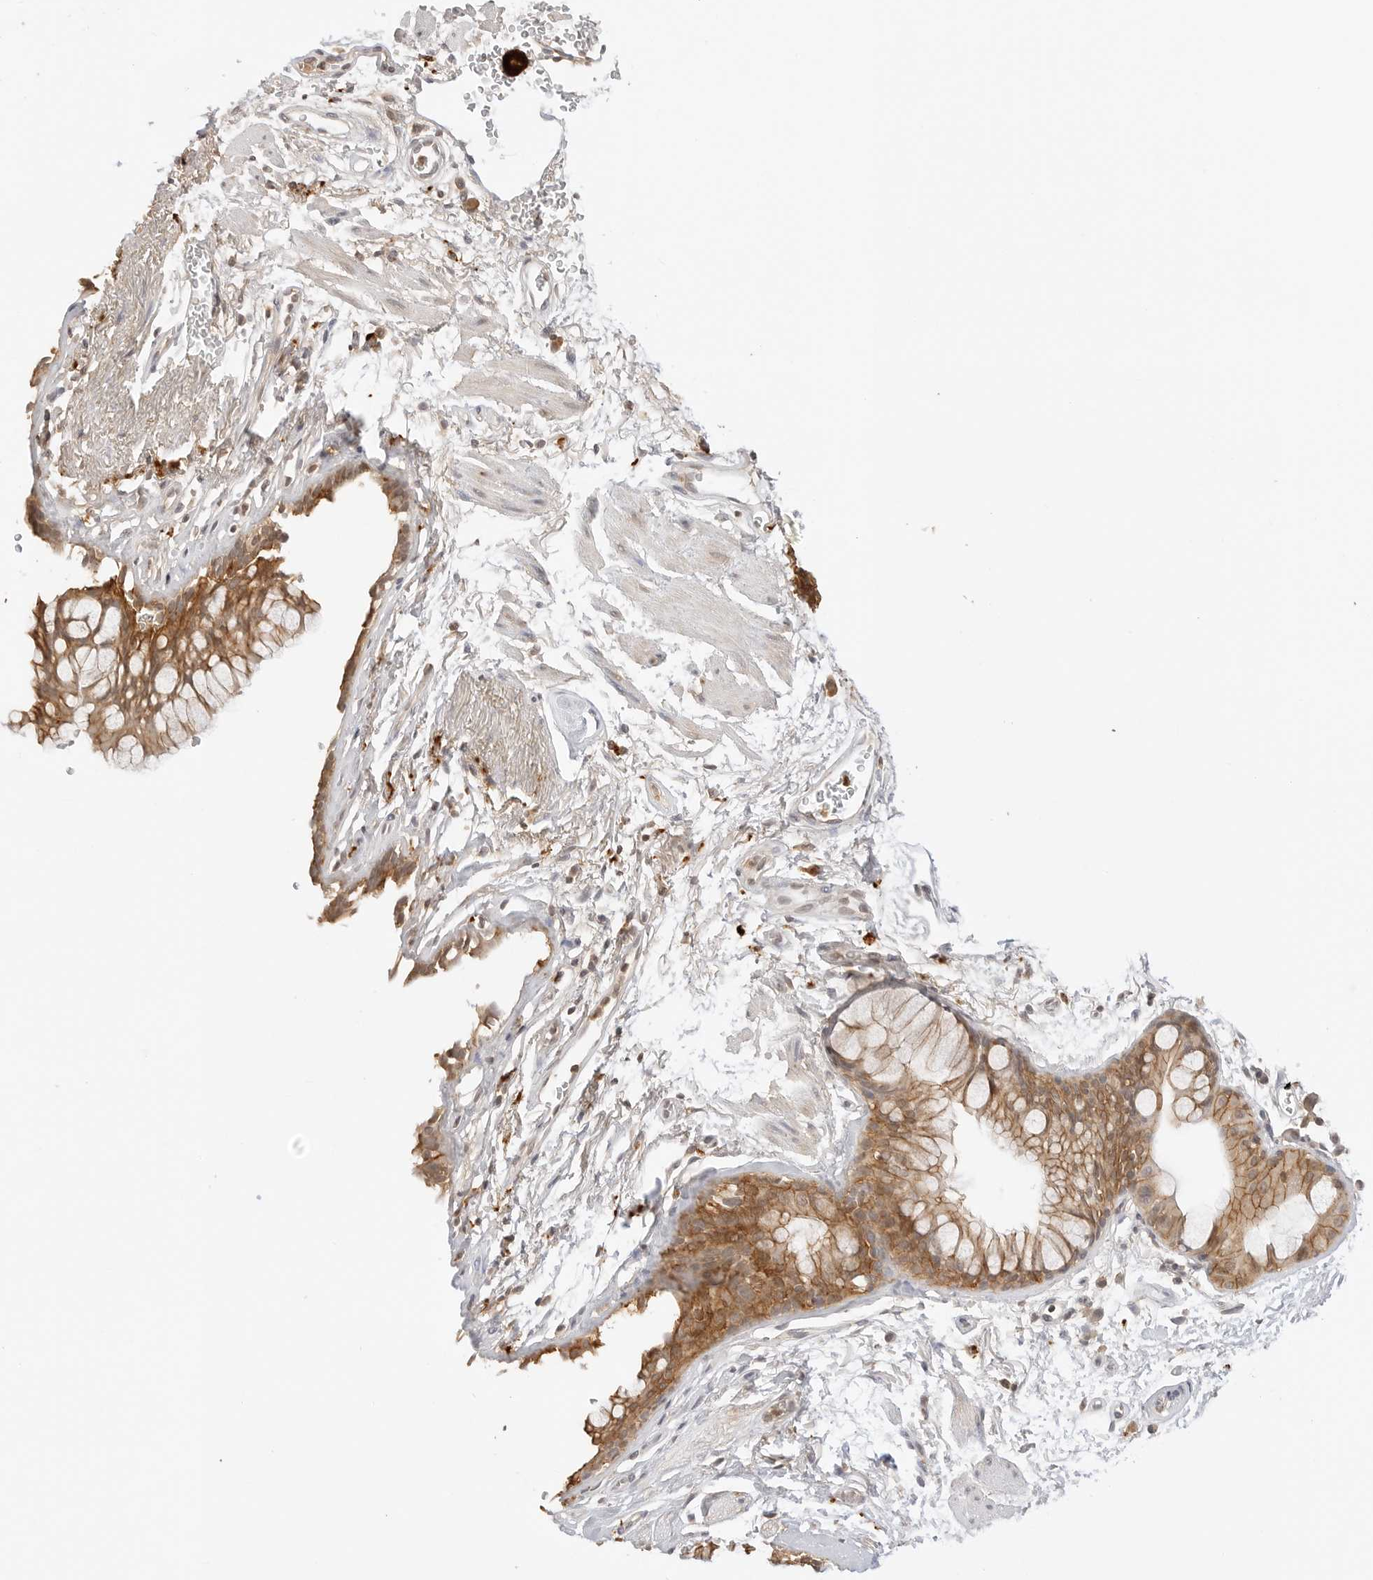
{"staining": {"intensity": "moderate", "quantity": ">75%", "location": "cytoplasmic/membranous"}, "tissue": "bronchus", "cell_type": "Respiratory epithelial cells", "image_type": "normal", "snomed": [{"axis": "morphology", "description": "Normal tissue, NOS"}, {"axis": "topography", "description": "Cartilage tissue"}, {"axis": "topography", "description": "Bronchus"}], "caption": "The histopathology image reveals immunohistochemical staining of benign bronchus. There is moderate cytoplasmic/membranous expression is present in approximately >75% of respiratory epithelial cells.", "gene": "EPHA1", "patient": {"sex": "female", "age": 53}}